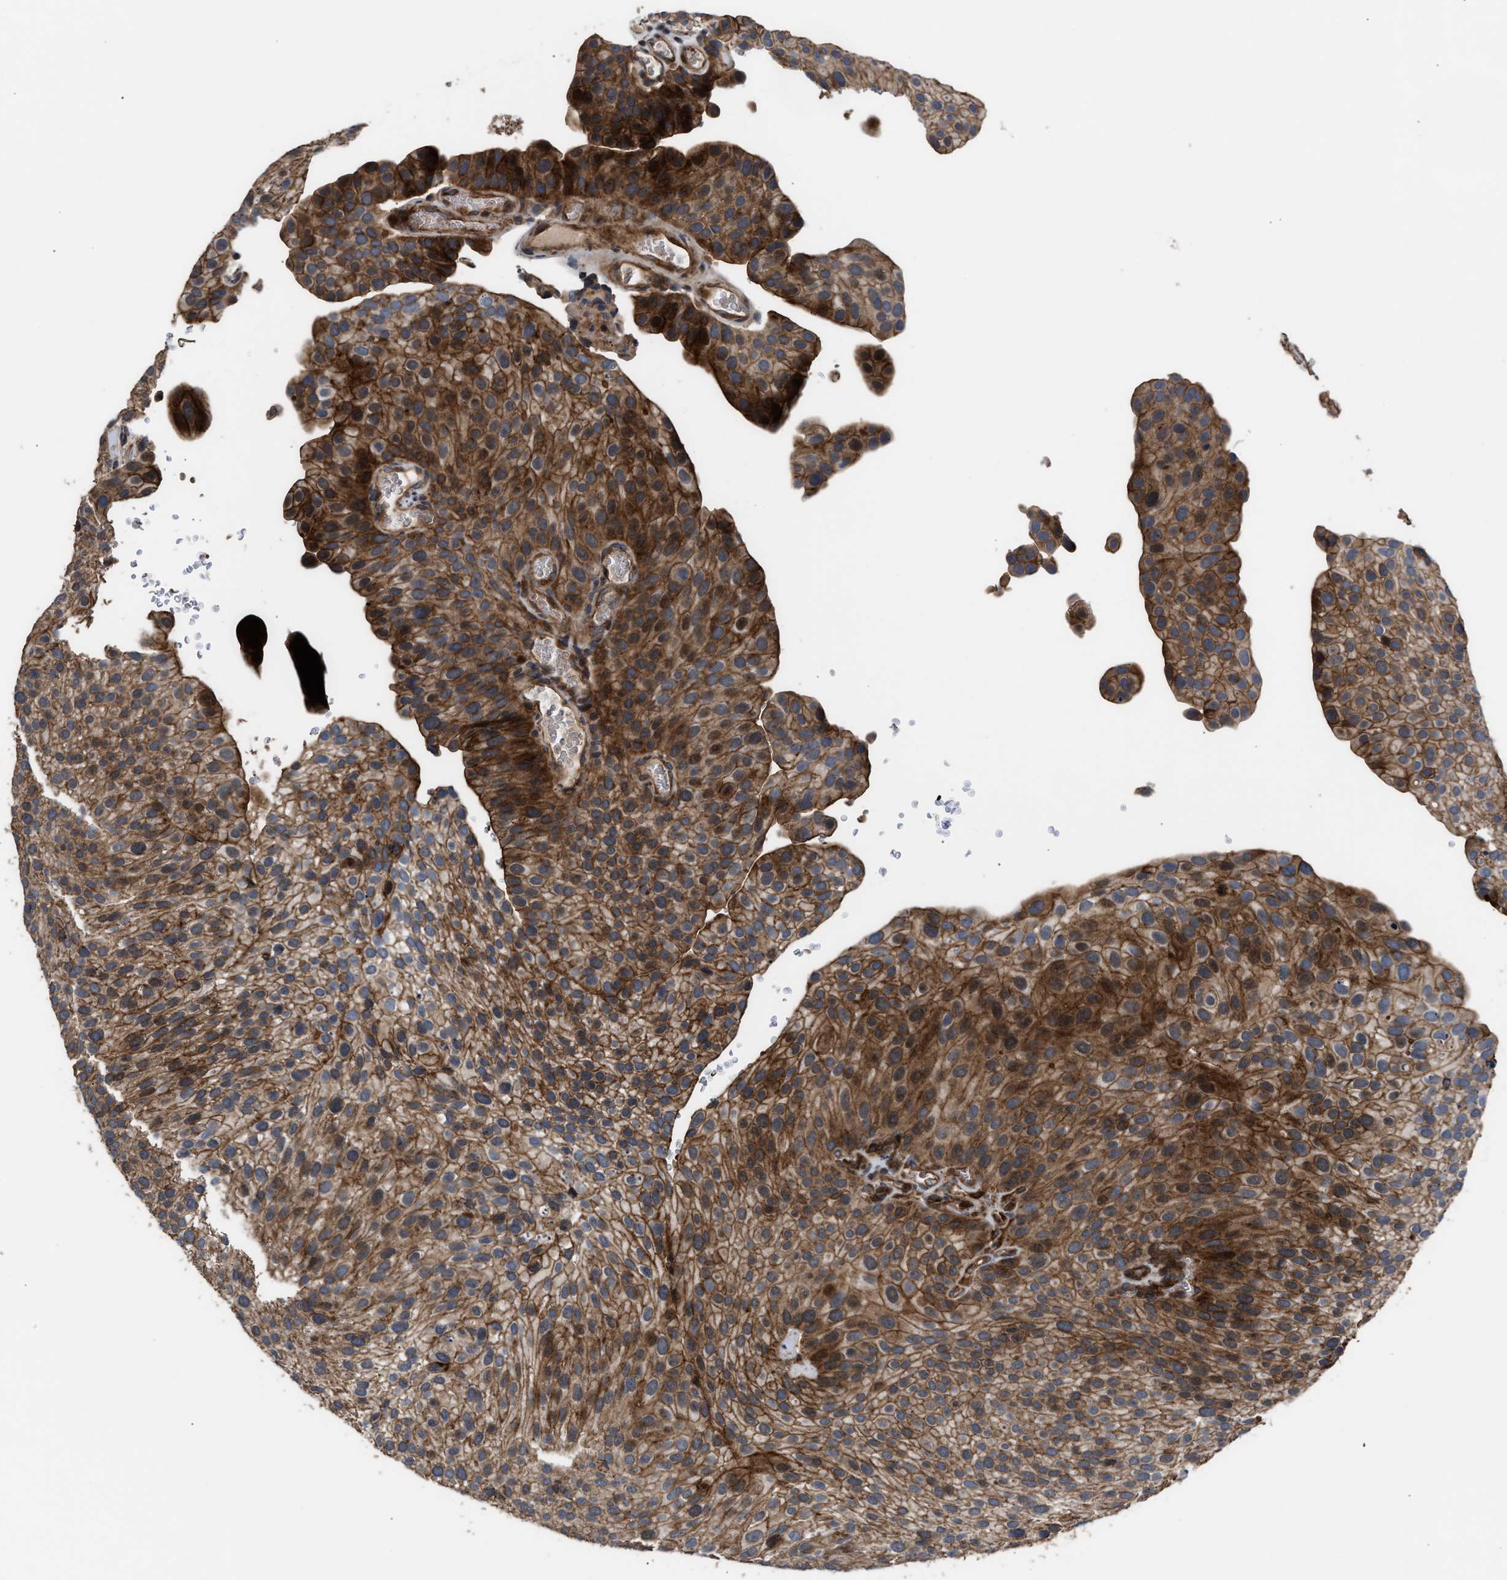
{"staining": {"intensity": "strong", "quantity": ">75%", "location": "cytoplasmic/membranous"}, "tissue": "urothelial cancer", "cell_type": "Tumor cells", "image_type": "cancer", "snomed": [{"axis": "morphology", "description": "Urothelial carcinoma, Low grade"}, {"axis": "topography", "description": "Smooth muscle"}, {"axis": "topography", "description": "Urinary bladder"}], "caption": "Brown immunohistochemical staining in urothelial carcinoma (low-grade) displays strong cytoplasmic/membranous staining in approximately >75% of tumor cells.", "gene": "STAU1", "patient": {"sex": "male", "age": 60}}